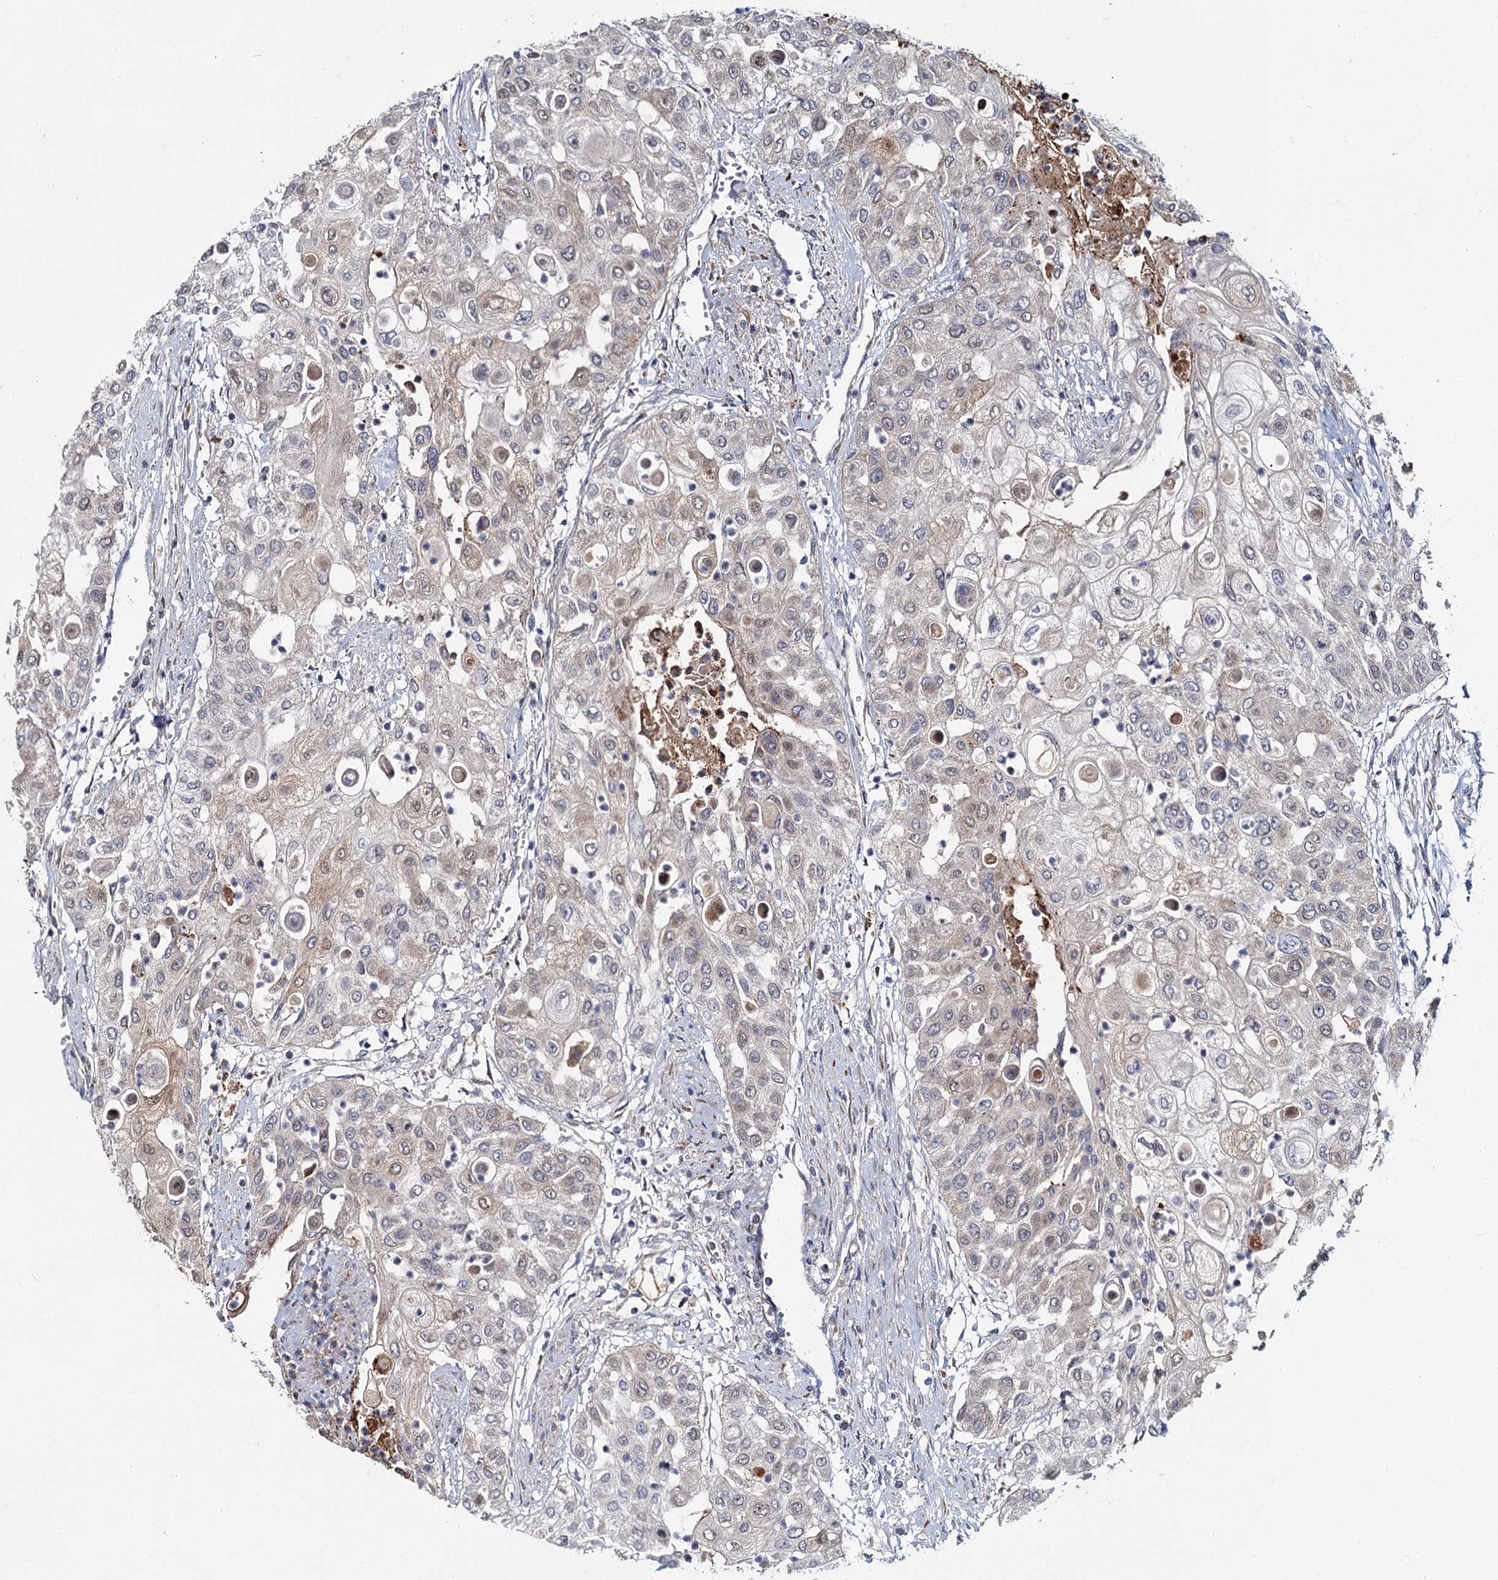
{"staining": {"intensity": "weak", "quantity": "<25%", "location": "cytoplasmic/membranous"}, "tissue": "urothelial cancer", "cell_type": "Tumor cells", "image_type": "cancer", "snomed": [{"axis": "morphology", "description": "Urothelial carcinoma, High grade"}, {"axis": "topography", "description": "Urinary bladder"}], "caption": "This is an immunohistochemistry histopathology image of human high-grade urothelial carcinoma. There is no expression in tumor cells.", "gene": "DCUN1D2", "patient": {"sex": "female", "age": 79}}